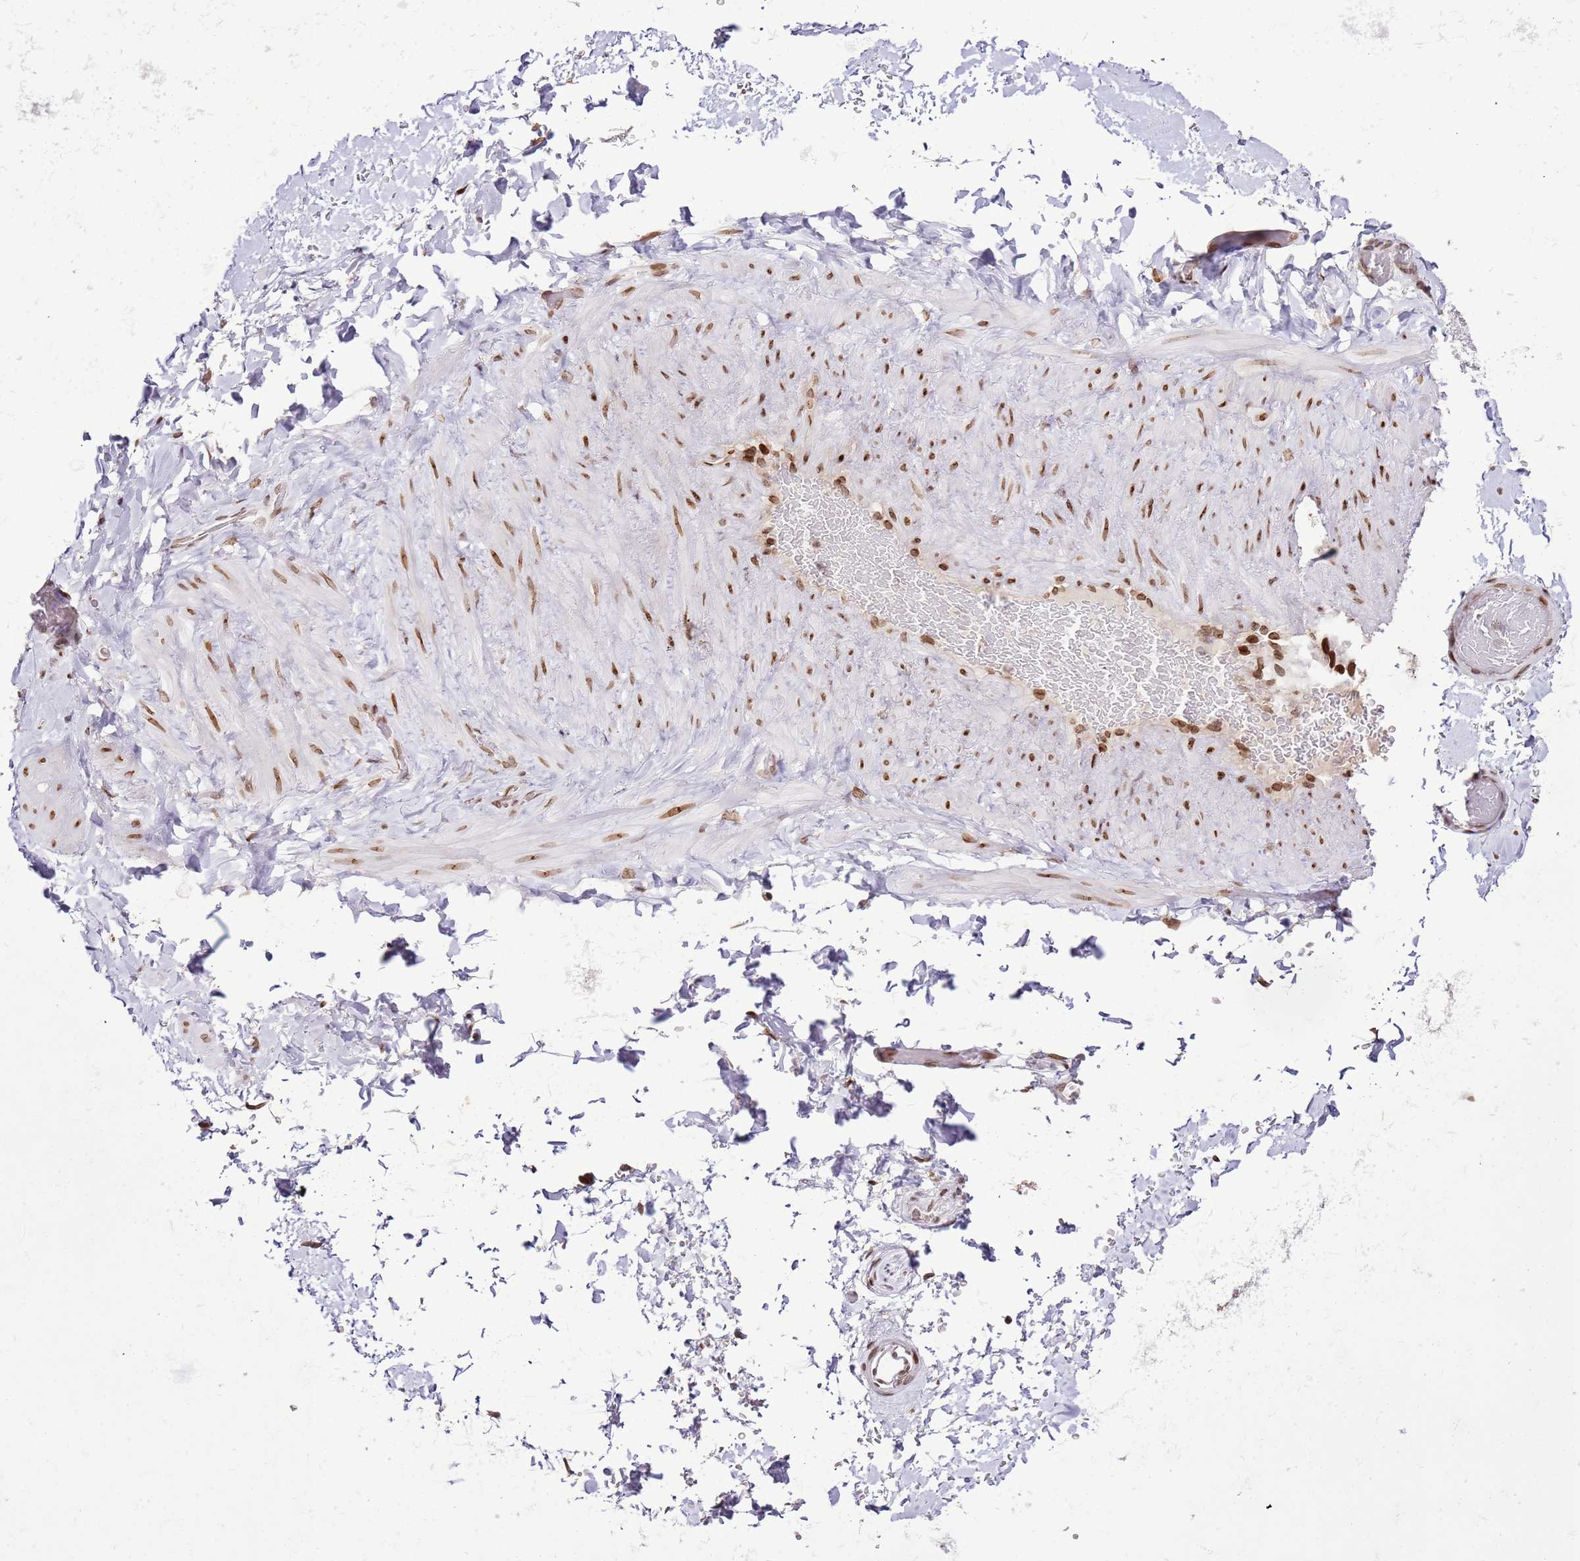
{"staining": {"intensity": "moderate", "quantity": "25%-75%", "location": "nuclear"}, "tissue": "adipose tissue", "cell_type": "Adipocytes", "image_type": "normal", "snomed": [{"axis": "morphology", "description": "Normal tissue, NOS"}, {"axis": "topography", "description": "Soft tissue"}, {"axis": "topography", "description": "Vascular tissue"}], "caption": "A histopathology image of human adipose tissue stained for a protein shows moderate nuclear brown staining in adipocytes.", "gene": "POU6F1", "patient": {"sex": "male", "age": 41}}